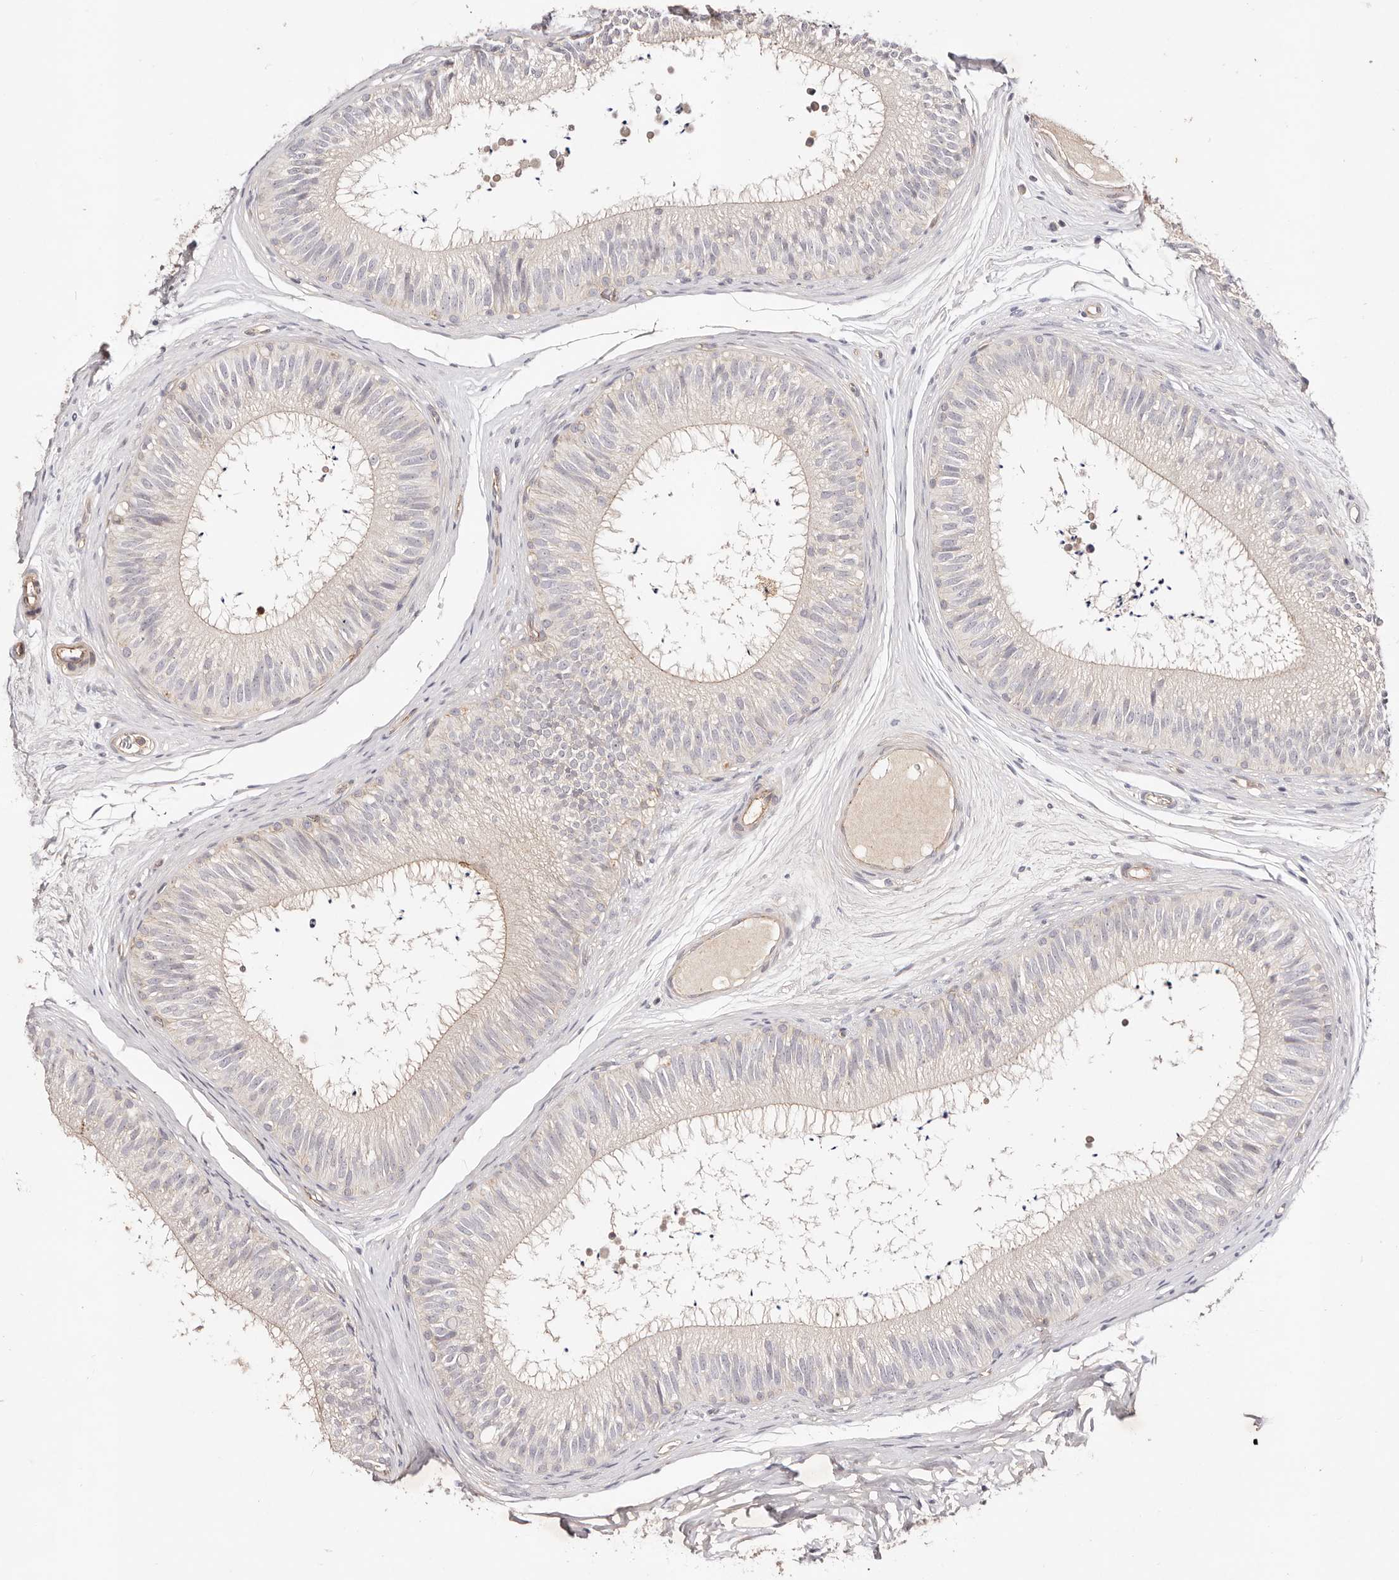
{"staining": {"intensity": "moderate", "quantity": "<25%", "location": "cytoplasmic/membranous"}, "tissue": "epididymis", "cell_type": "Glandular cells", "image_type": "normal", "snomed": [{"axis": "morphology", "description": "Normal tissue, NOS"}, {"axis": "topography", "description": "Epididymis"}], "caption": "Immunohistochemical staining of benign human epididymis displays <25% levels of moderate cytoplasmic/membranous protein staining in approximately <25% of glandular cells.", "gene": "SLC35B2", "patient": {"sex": "male", "age": 29}}